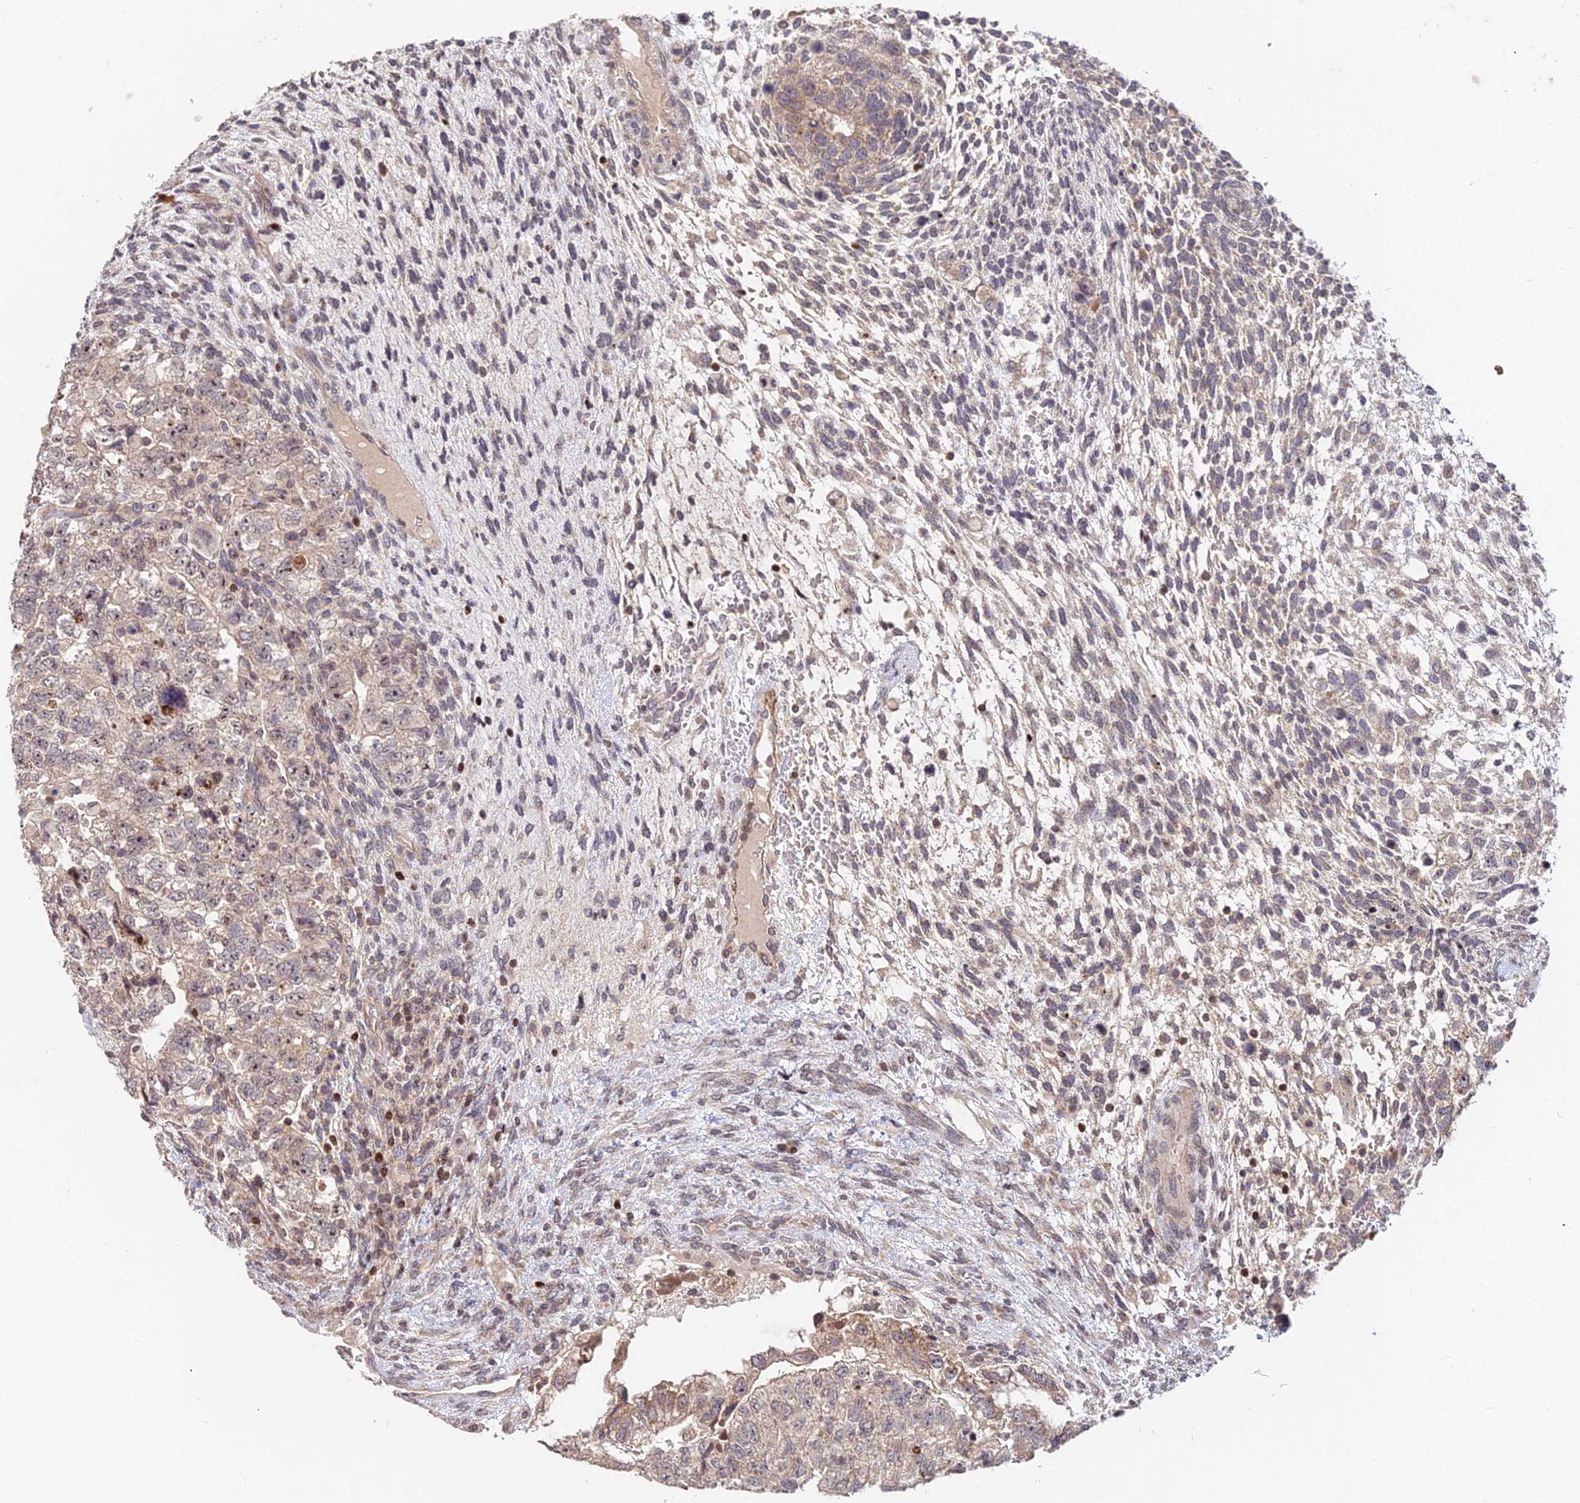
{"staining": {"intensity": "weak", "quantity": "25%-75%", "location": "cytoplasmic/membranous,nuclear"}, "tissue": "testis cancer", "cell_type": "Tumor cells", "image_type": "cancer", "snomed": [{"axis": "morphology", "description": "Normal tissue, NOS"}, {"axis": "morphology", "description": "Carcinoma, Embryonal, NOS"}, {"axis": "topography", "description": "Testis"}], "caption": "About 25%-75% of tumor cells in human embryonal carcinoma (testis) exhibit weak cytoplasmic/membranous and nuclear protein expression as visualized by brown immunohistochemical staining.", "gene": "RBMS2", "patient": {"sex": "male", "age": 36}}